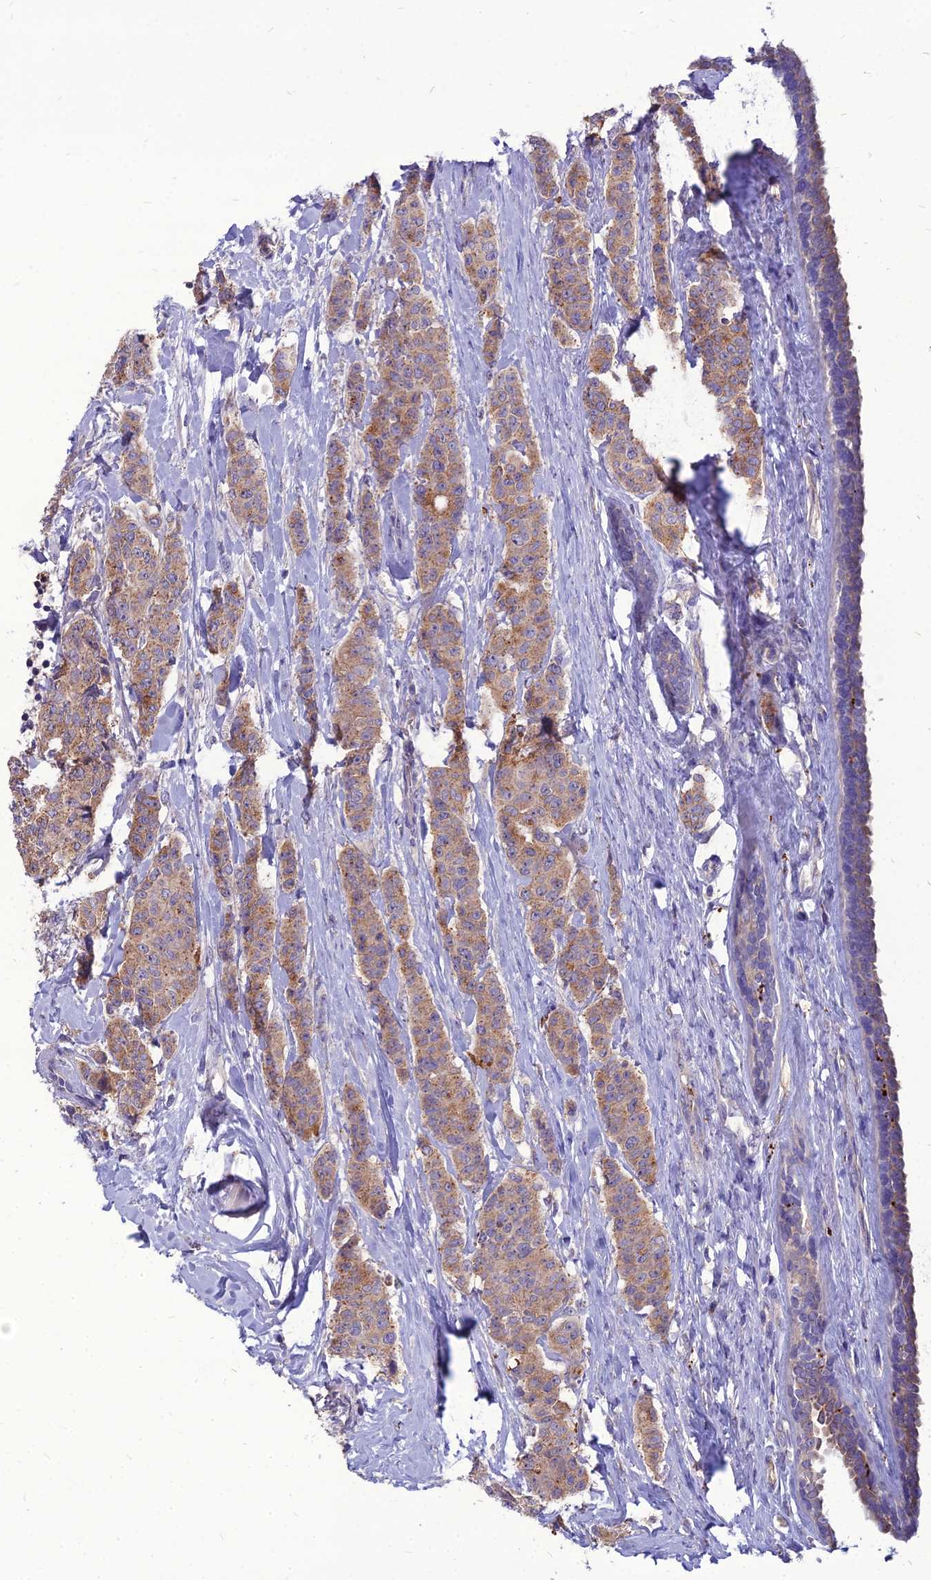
{"staining": {"intensity": "moderate", "quantity": ">75%", "location": "cytoplasmic/membranous"}, "tissue": "breast cancer", "cell_type": "Tumor cells", "image_type": "cancer", "snomed": [{"axis": "morphology", "description": "Duct carcinoma"}, {"axis": "topography", "description": "Breast"}], "caption": "Immunohistochemistry (IHC) of human breast intraductal carcinoma displays medium levels of moderate cytoplasmic/membranous expression in about >75% of tumor cells.", "gene": "PCED1B", "patient": {"sex": "female", "age": 40}}